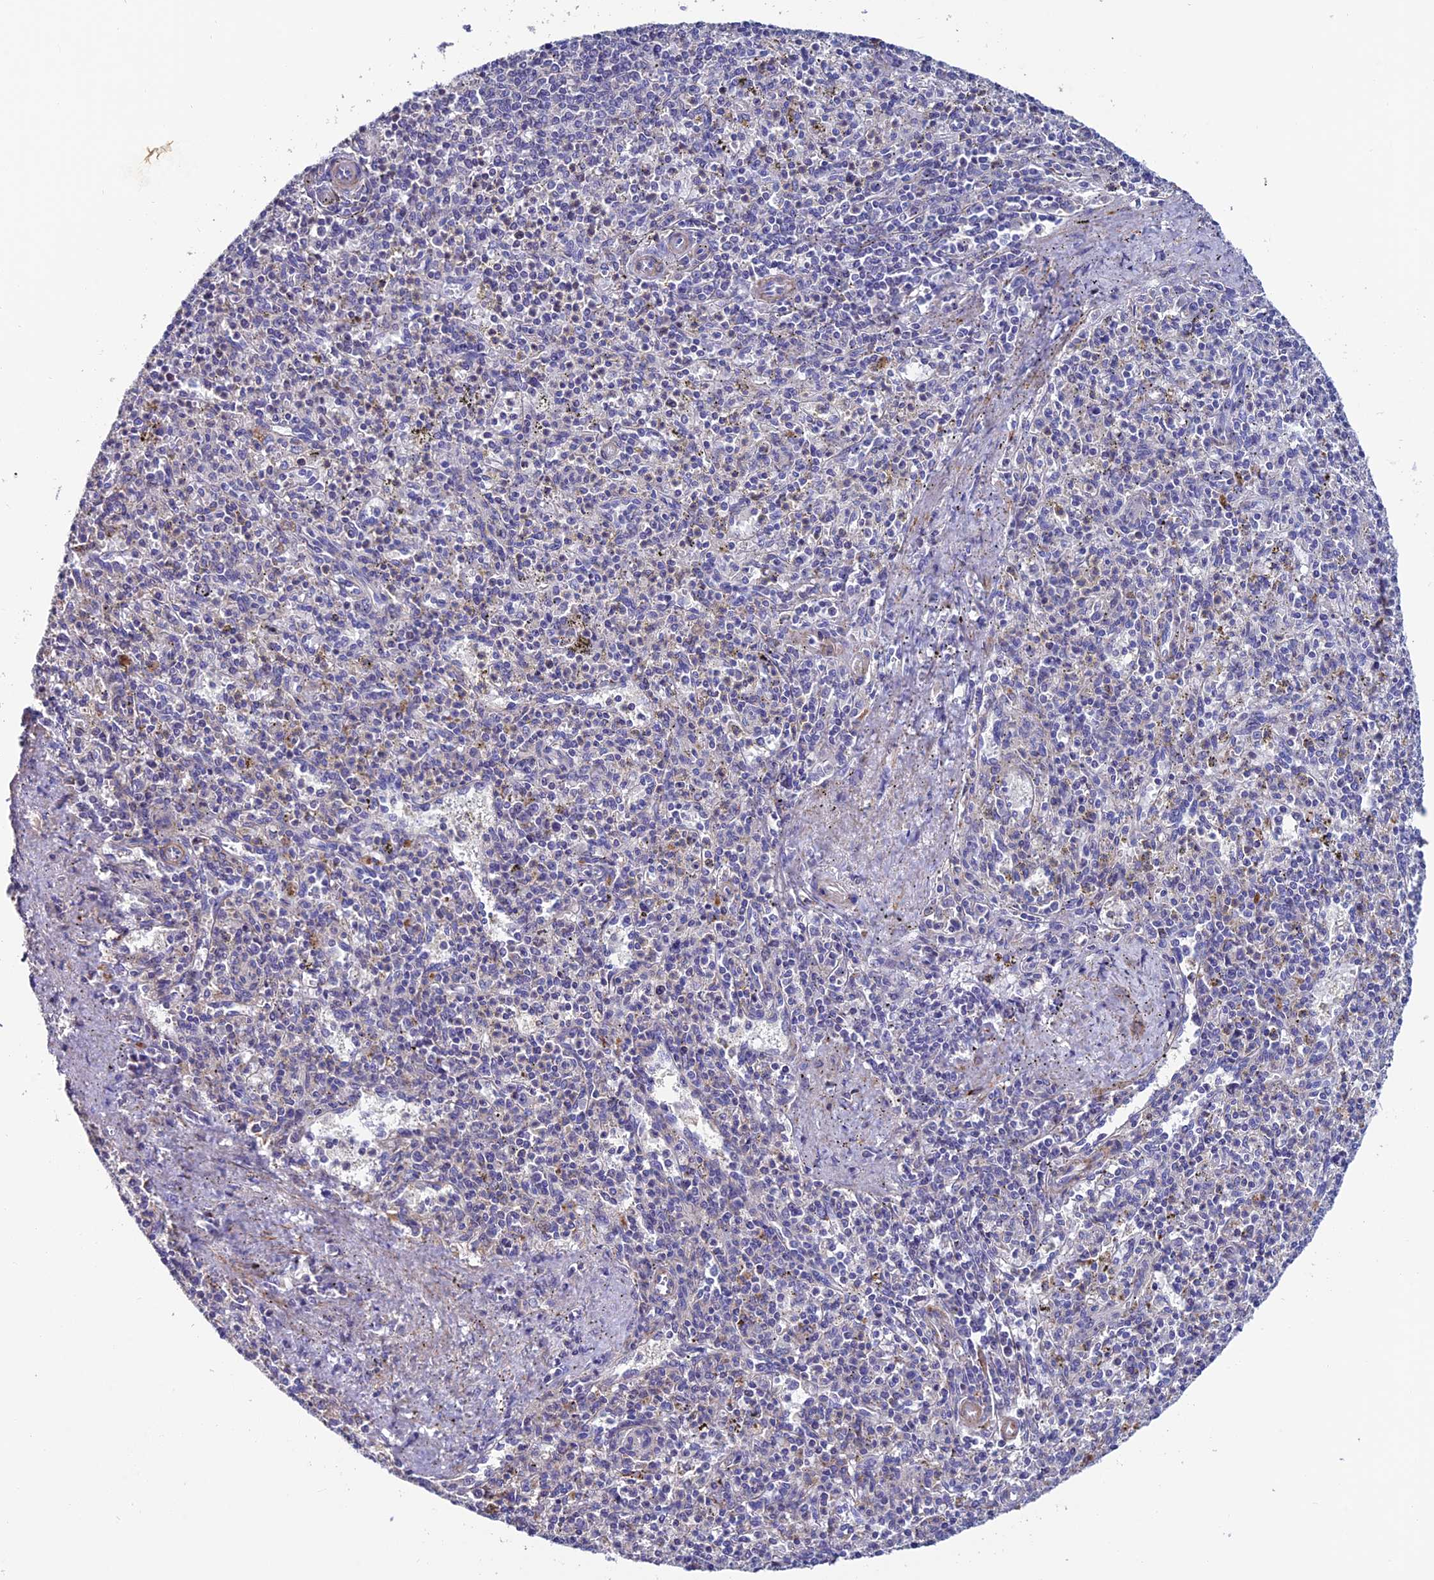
{"staining": {"intensity": "negative", "quantity": "none", "location": "none"}, "tissue": "spleen", "cell_type": "Cells in red pulp", "image_type": "normal", "snomed": [{"axis": "morphology", "description": "Normal tissue, NOS"}, {"axis": "topography", "description": "Spleen"}], "caption": "The micrograph reveals no significant positivity in cells in red pulp of spleen. Brightfield microscopy of immunohistochemistry stained with DAB (brown) and hematoxylin (blue), captured at high magnification.", "gene": "FAM178B", "patient": {"sex": "male", "age": 72}}